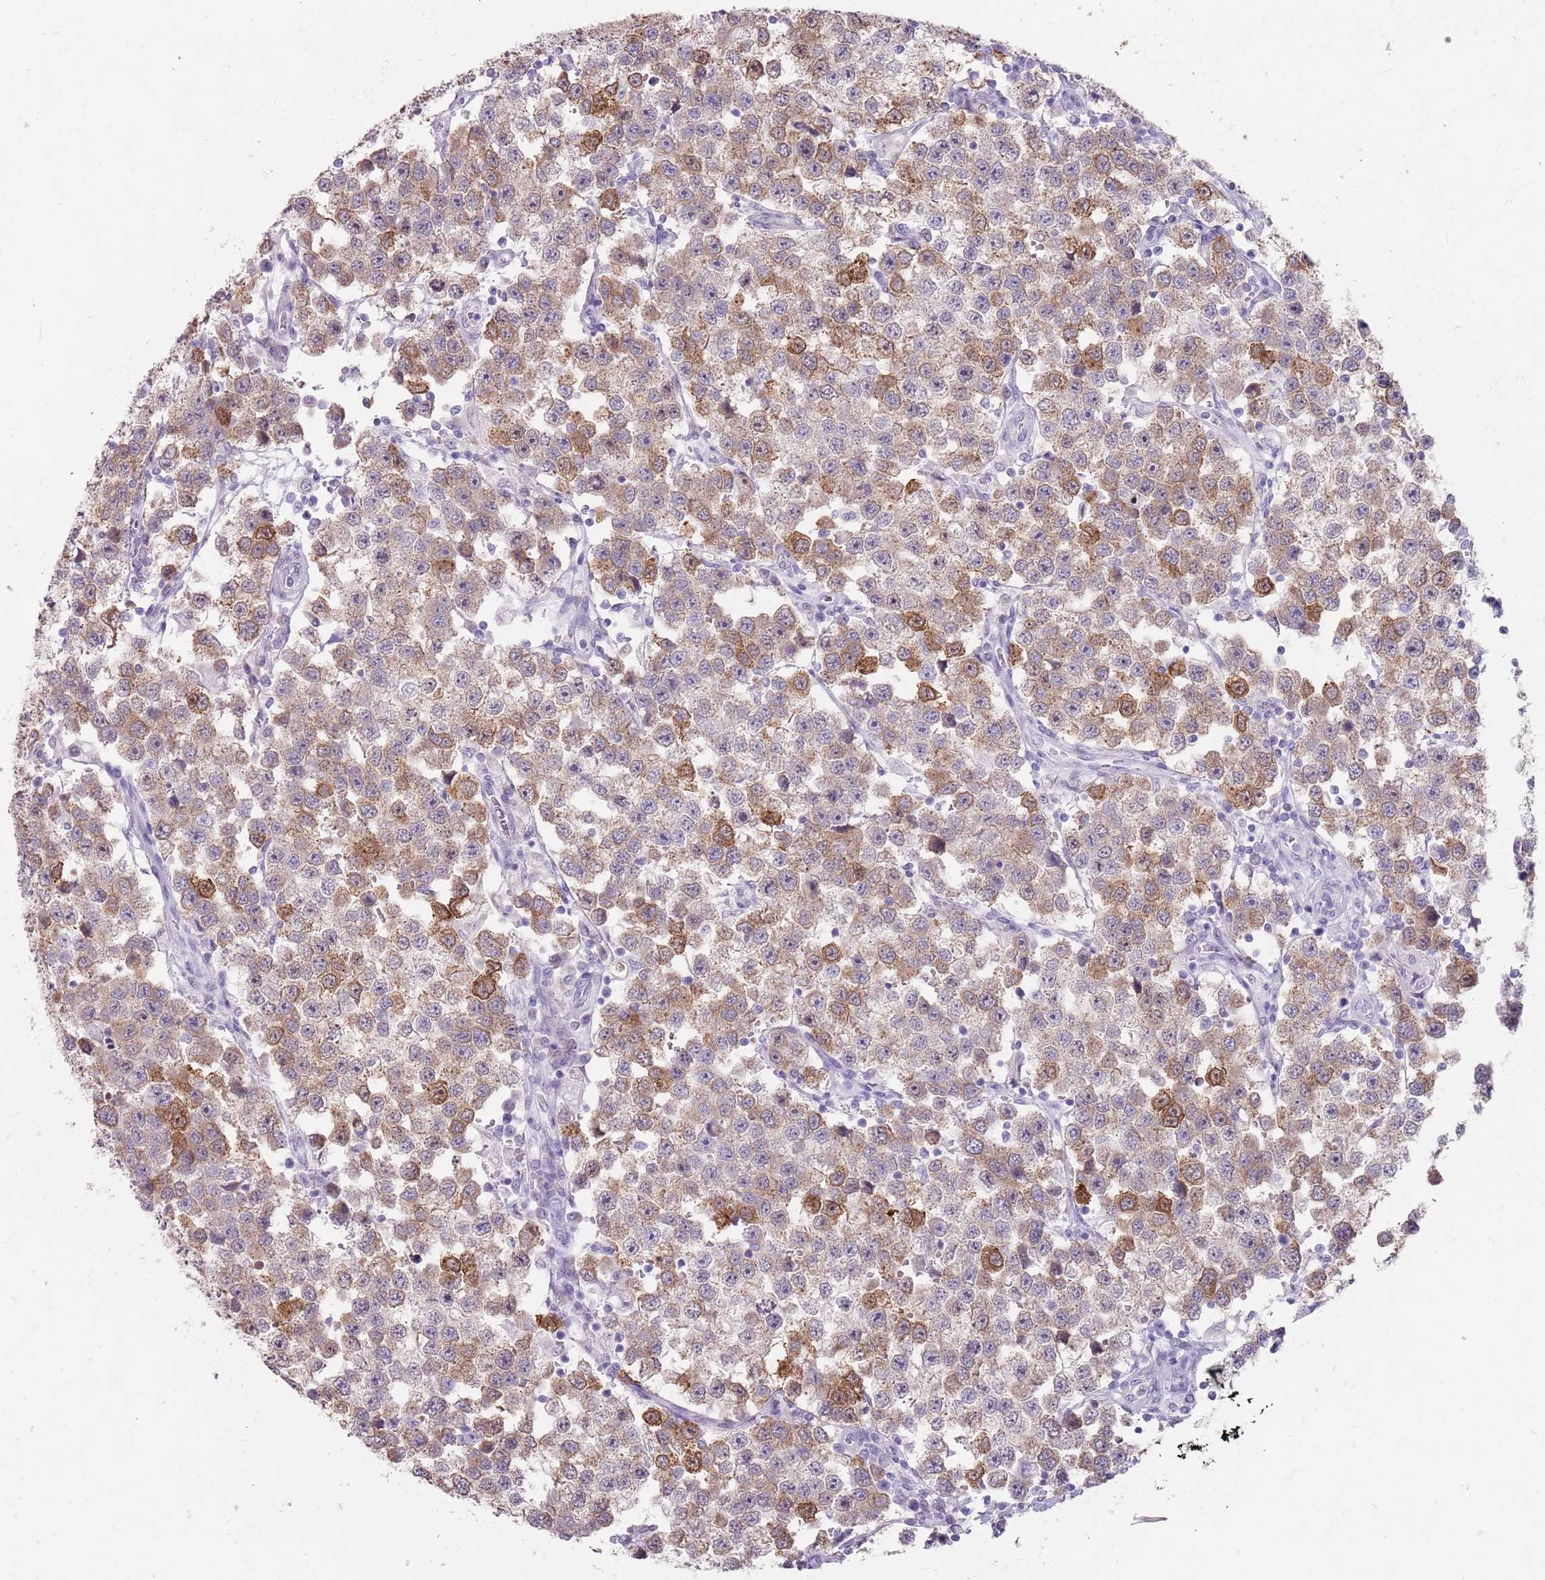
{"staining": {"intensity": "moderate", "quantity": ">75%", "location": "cytoplasmic/membranous"}, "tissue": "testis cancer", "cell_type": "Tumor cells", "image_type": "cancer", "snomed": [{"axis": "morphology", "description": "Seminoma, NOS"}, {"axis": "topography", "description": "Testis"}], "caption": "Brown immunohistochemical staining in human testis cancer reveals moderate cytoplasmic/membranous expression in approximately >75% of tumor cells.", "gene": "DDX4", "patient": {"sex": "male", "age": 37}}